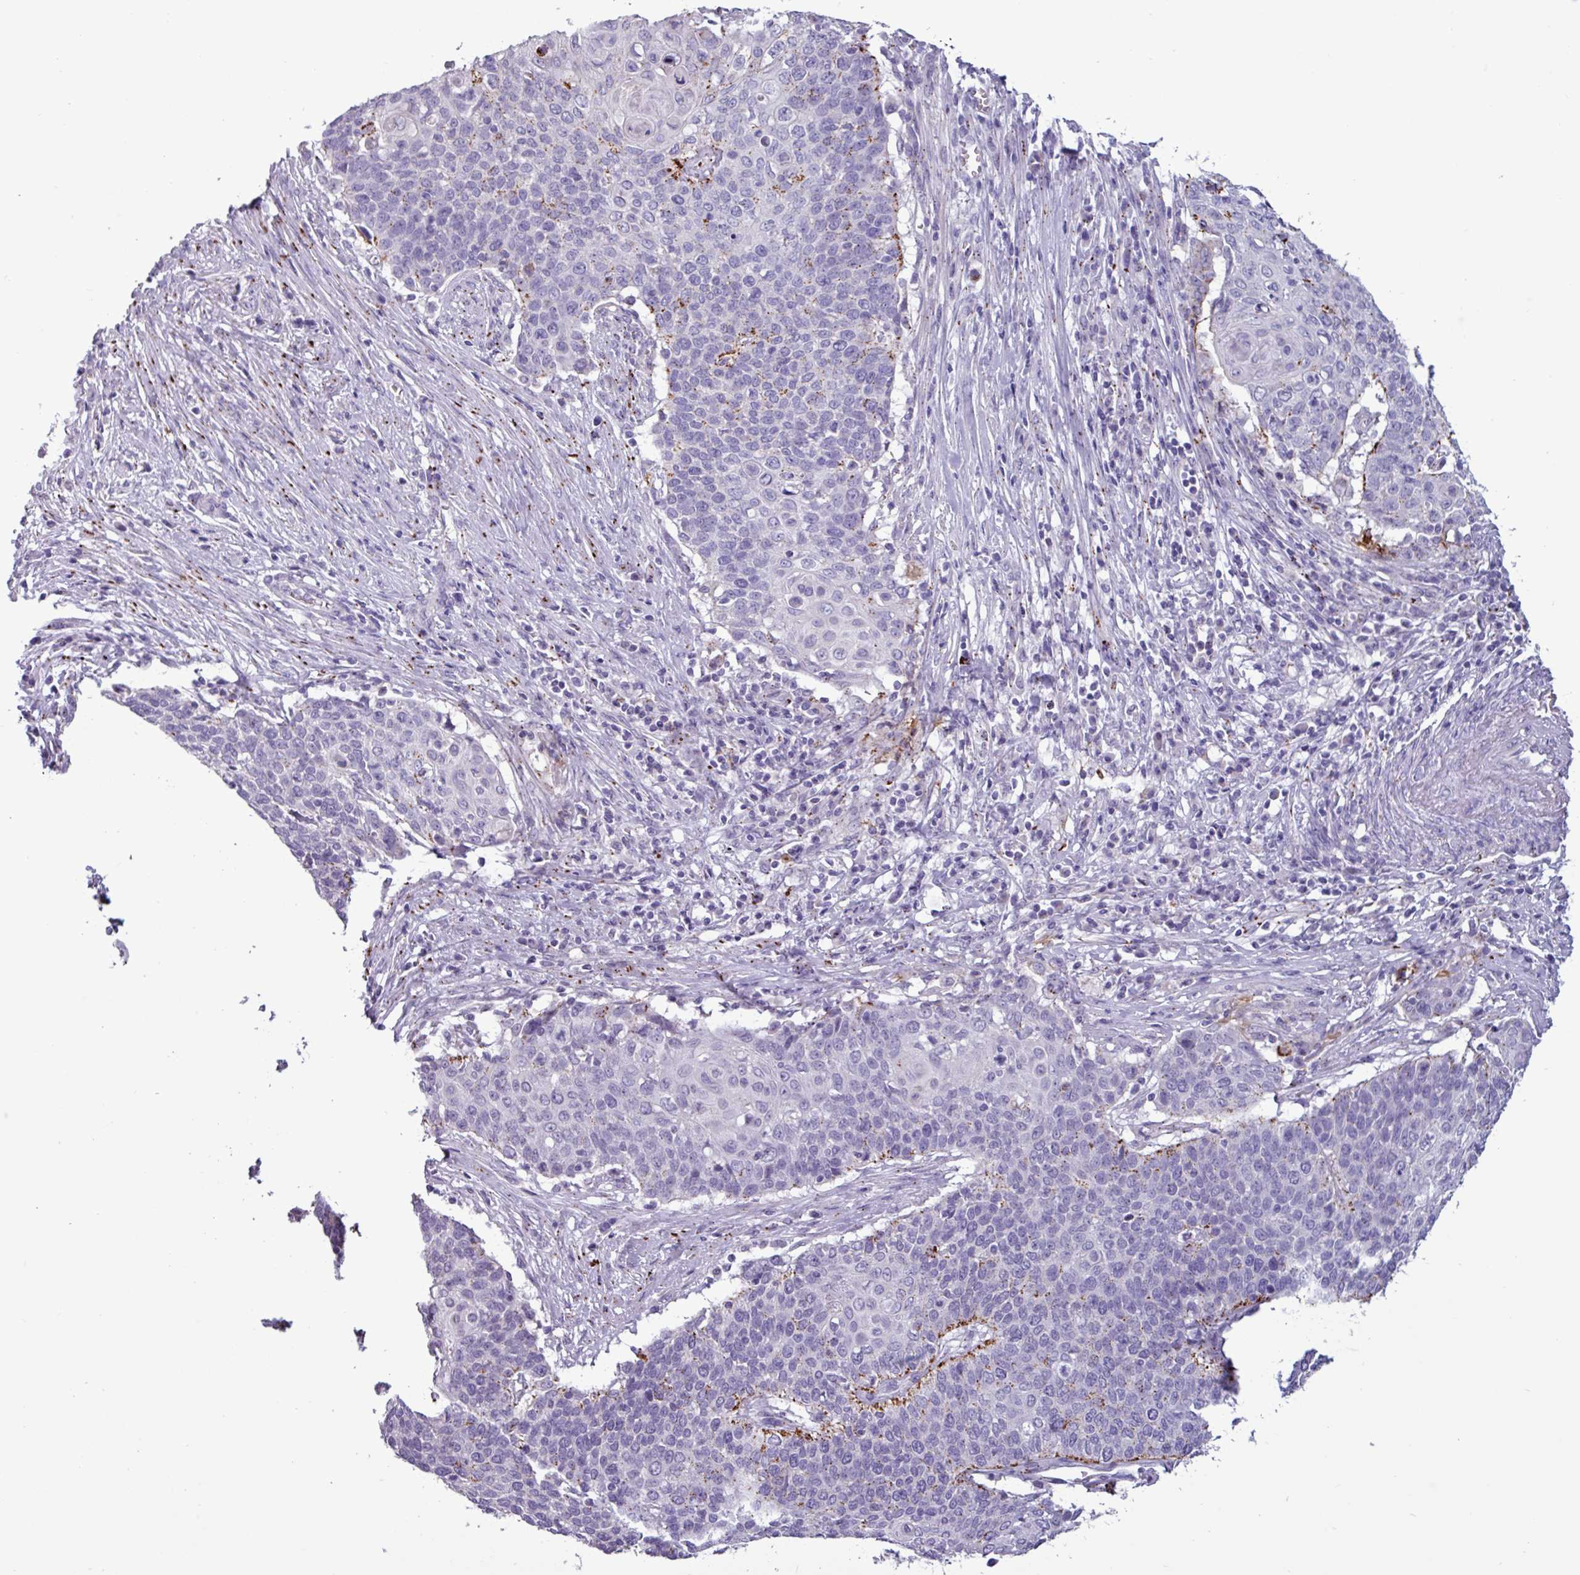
{"staining": {"intensity": "weak", "quantity": "<25%", "location": "cytoplasmic/membranous"}, "tissue": "cervical cancer", "cell_type": "Tumor cells", "image_type": "cancer", "snomed": [{"axis": "morphology", "description": "Squamous cell carcinoma, NOS"}, {"axis": "topography", "description": "Cervix"}], "caption": "A high-resolution image shows IHC staining of cervical squamous cell carcinoma, which shows no significant positivity in tumor cells. Brightfield microscopy of IHC stained with DAB (brown) and hematoxylin (blue), captured at high magnification.", "gene": "PLIN2", "patient": {"sex": "female", "age": 39}}